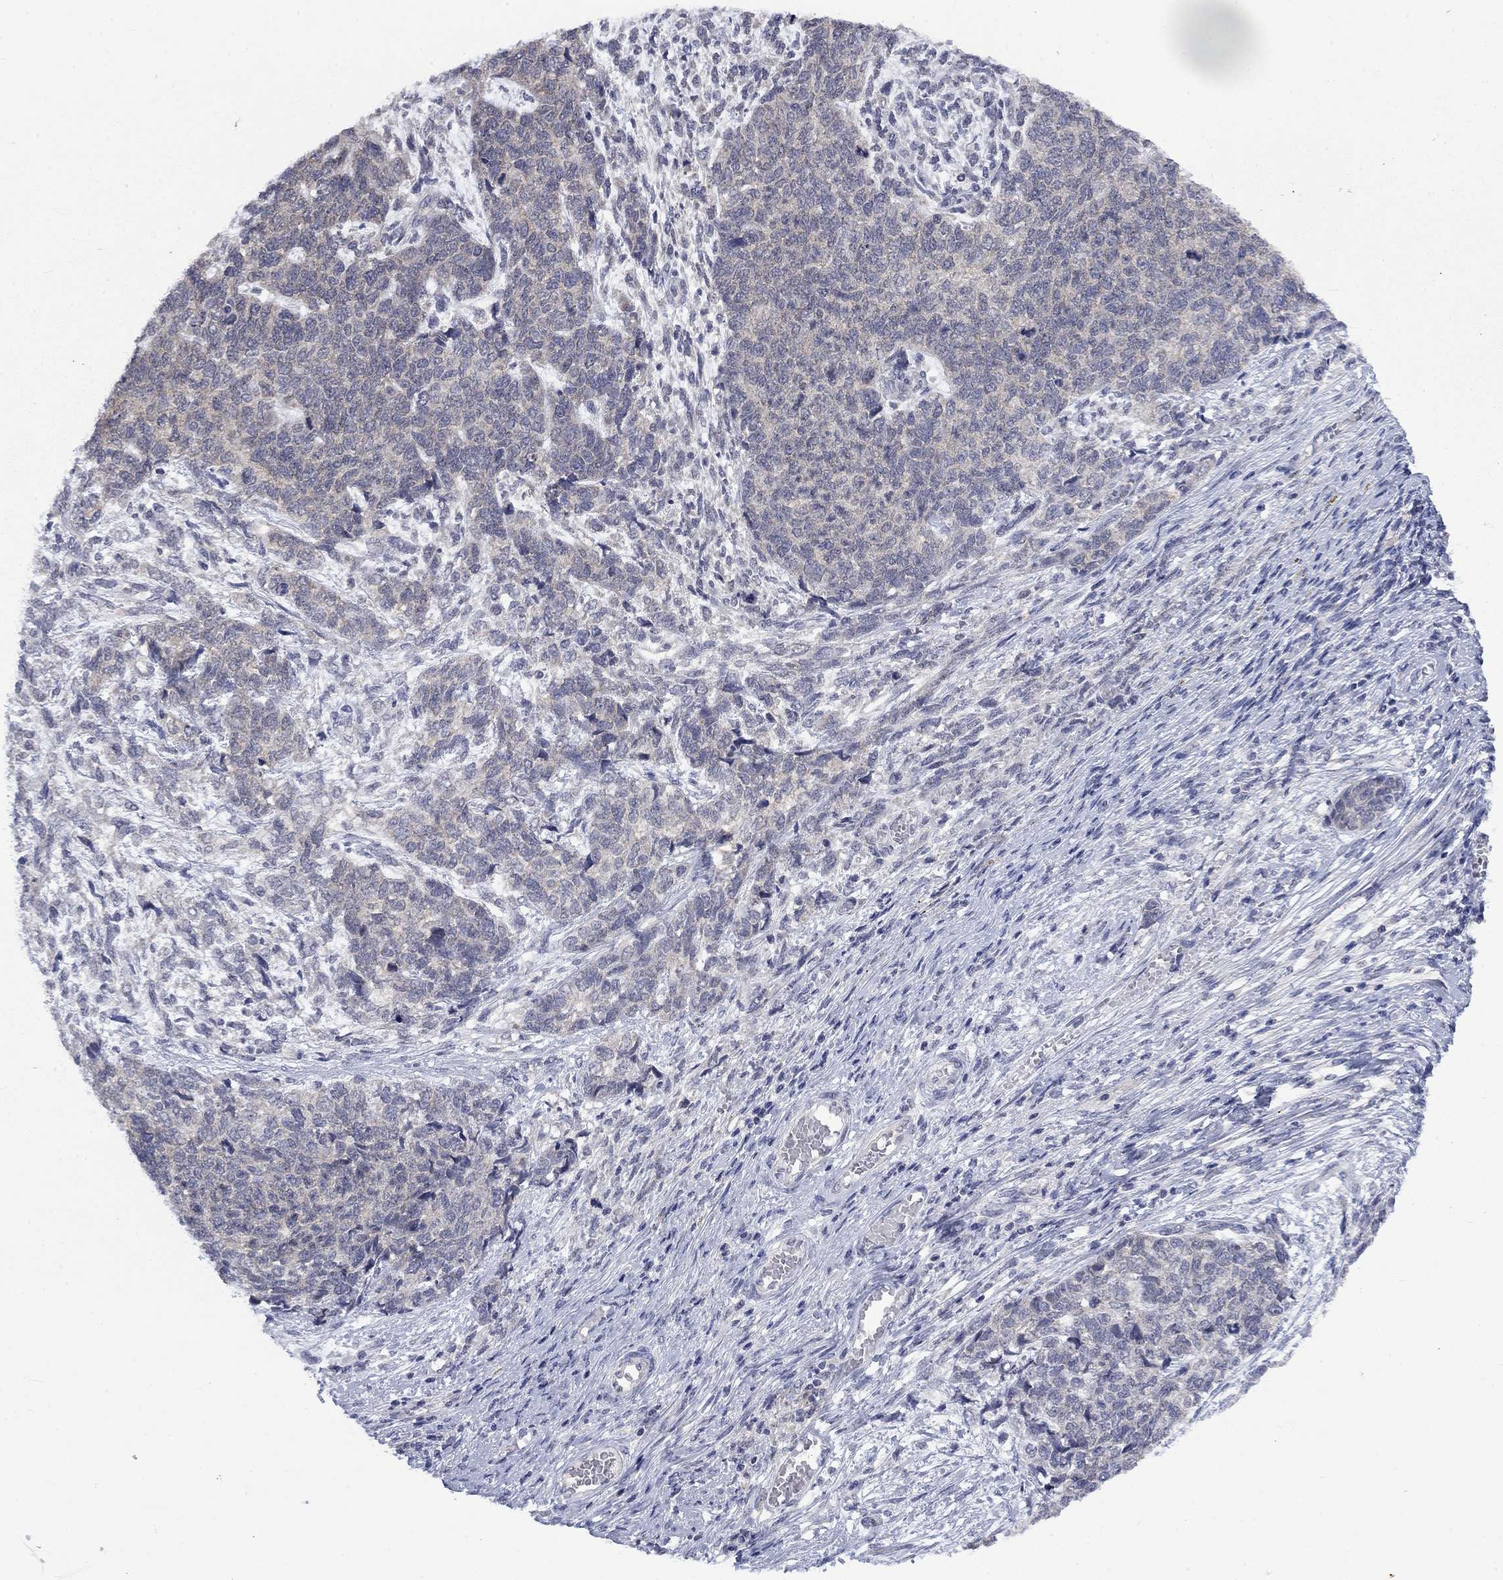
{"staining": {"intensity": "negative", "quantity": "none", "location": "none"}, "tissue": "cervical cancer", "cell_type": "Tumor cells", "image_type": "cancer", "snomed": [{"axis": "morphology", "description": "Squamous cell carcinoma, NOS"}, {"axis": "topography", "description": "Cervix"}], "caption": "A high-resolution photomicrograph shows immunohistochemistry staining of cervical squamous cell carcinoma, which reveals no significant staining in tumor cells. (Brightfield microscopy of DAB immunohistochemistry (IHC) at high magnification).", "gene": "SPATA33", "patient": {"sex": "female", "age": 63}}